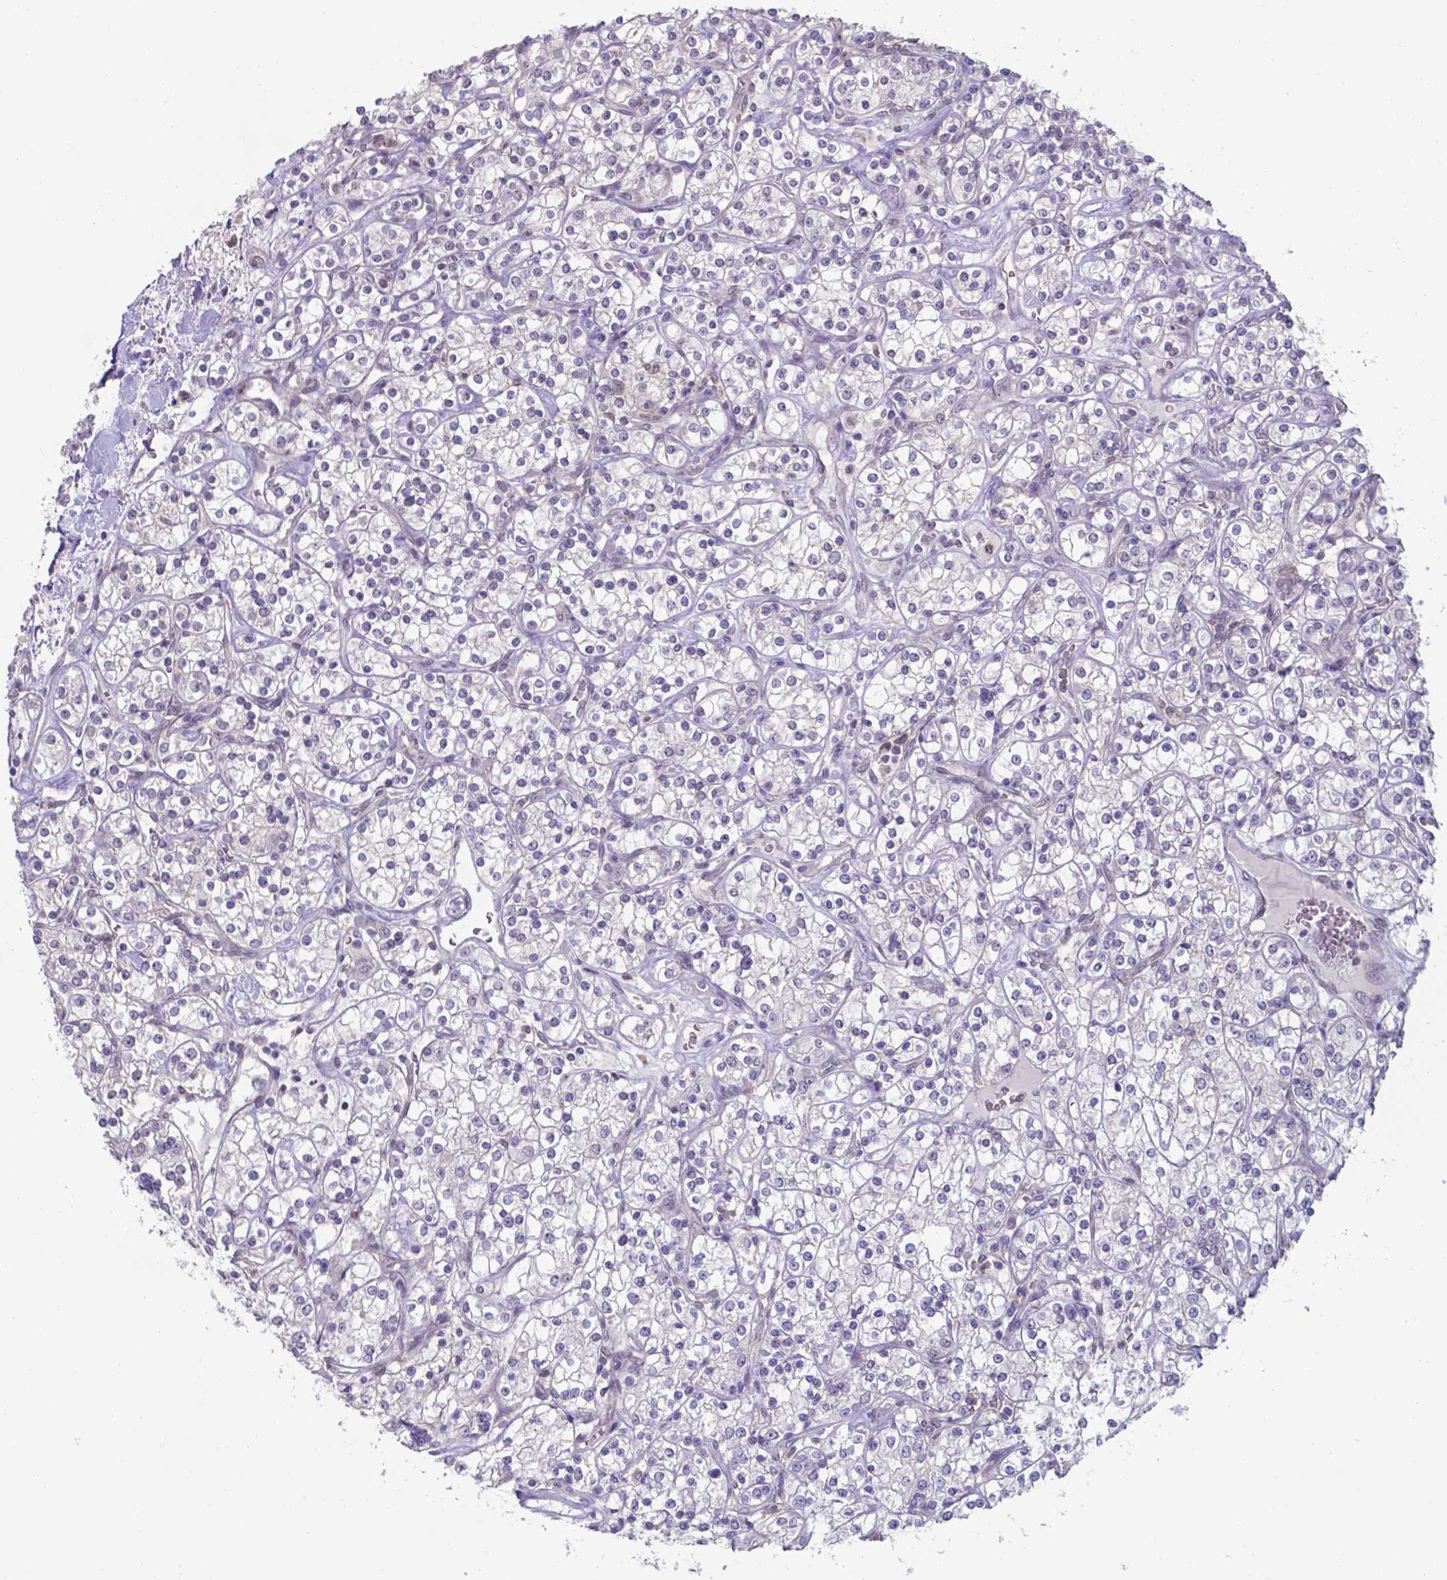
{"staining": {"intensity": "negative", "quantity": "none", "location": "none"}, "tissue": "renal cancer", "cell_type": "Tumor cells", "image_type": "cancer", "snomed": [{"axis": "morphology", "description": "Adenocarcinoma, NOS"}, {"axis": "topography", "description": "Kidney"}], "caption": "Immunohistochemical staining of human renal cancer (adenocarcinoma) displays no significant positivity in tumor cells.", "gene": "UBE2E2", "patient": {"sex": "male", "age": 77}}